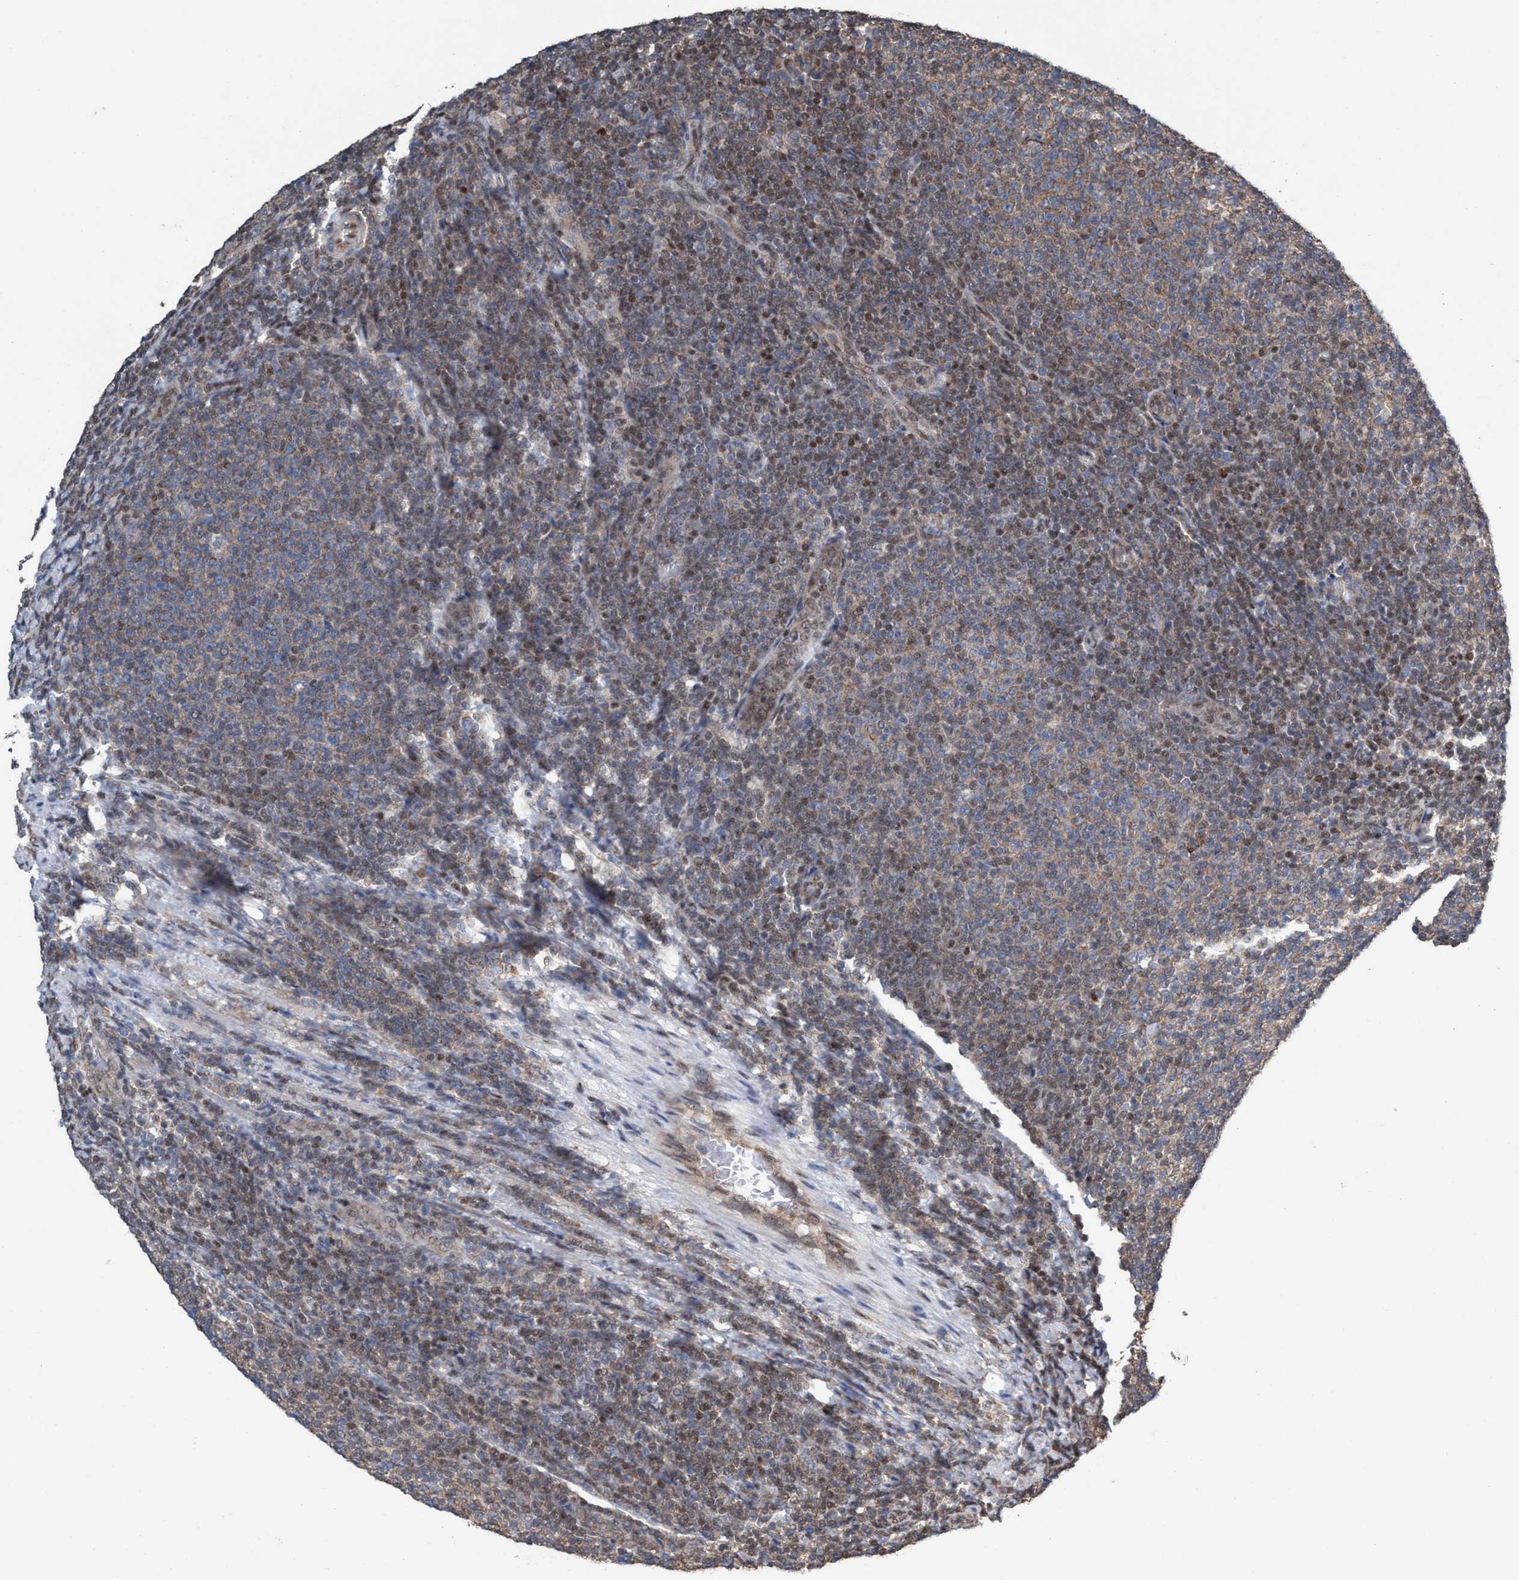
{"staining": {"intensity": "moderate", "quantity": ">75%", "location": "cytoplasmic/membranous"}, "tissue": "lymphoma", "cell_type": "Tumor cells", "image_type": "cancer", "snomed": [{"axis": "morphology", "description": "Malignant lymphoma, non-Hodgkin's type, Low grade"}, {"axis": "topography", "description": "Lymph node"}], "caption": "An IHC image of neoplastic tissue is shown. Protein staining in brown labels moderate cytoplasmic/membranous positivity in malignant lymphoma, non-Hodgkin's type (low-grade) within tumor cells.", "gene": "METAP2", "patient": {"sex": "male", "age": 66}}